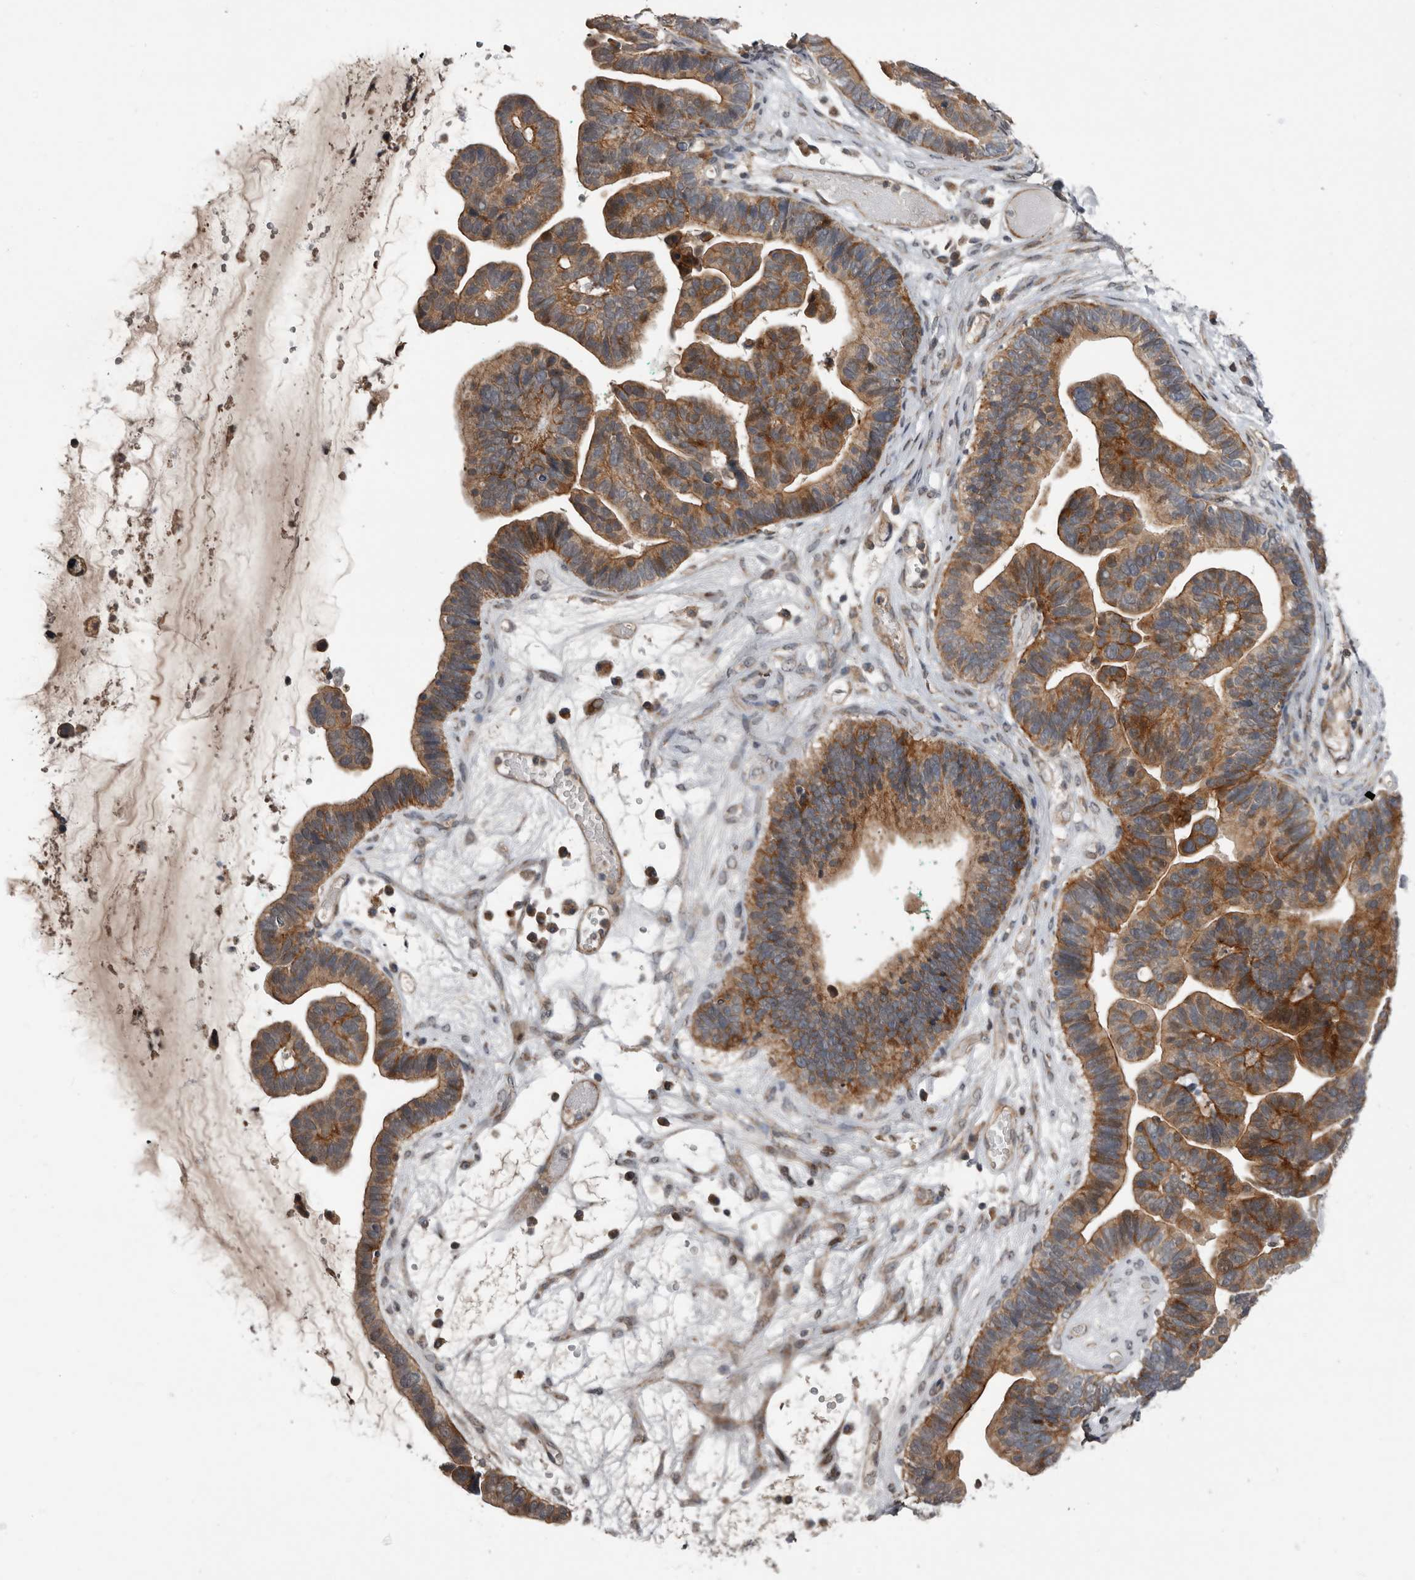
{"staining": {"intensity": "strong", "quantity": ">75%", "location": "cytoplasmic/membranous"}, "tissue": "ovarian cancer", "cell_type": "Tumor cells", "image_type": "cancer", "snomed": [{"axis": "morphology", "description": "Cystadenocarcinoma, serous, NOS"}, {"axis": "topography", "description": "Ovary"}], "caption": "Protein analysis of ovarian serous cystadenocarcinoma tissue demonstrates strong cytoplasmic/membranous positivity in about >75% of tumor cells.", "gene": "FGFR4", "patient": {"sex": "female", "age": 56}}